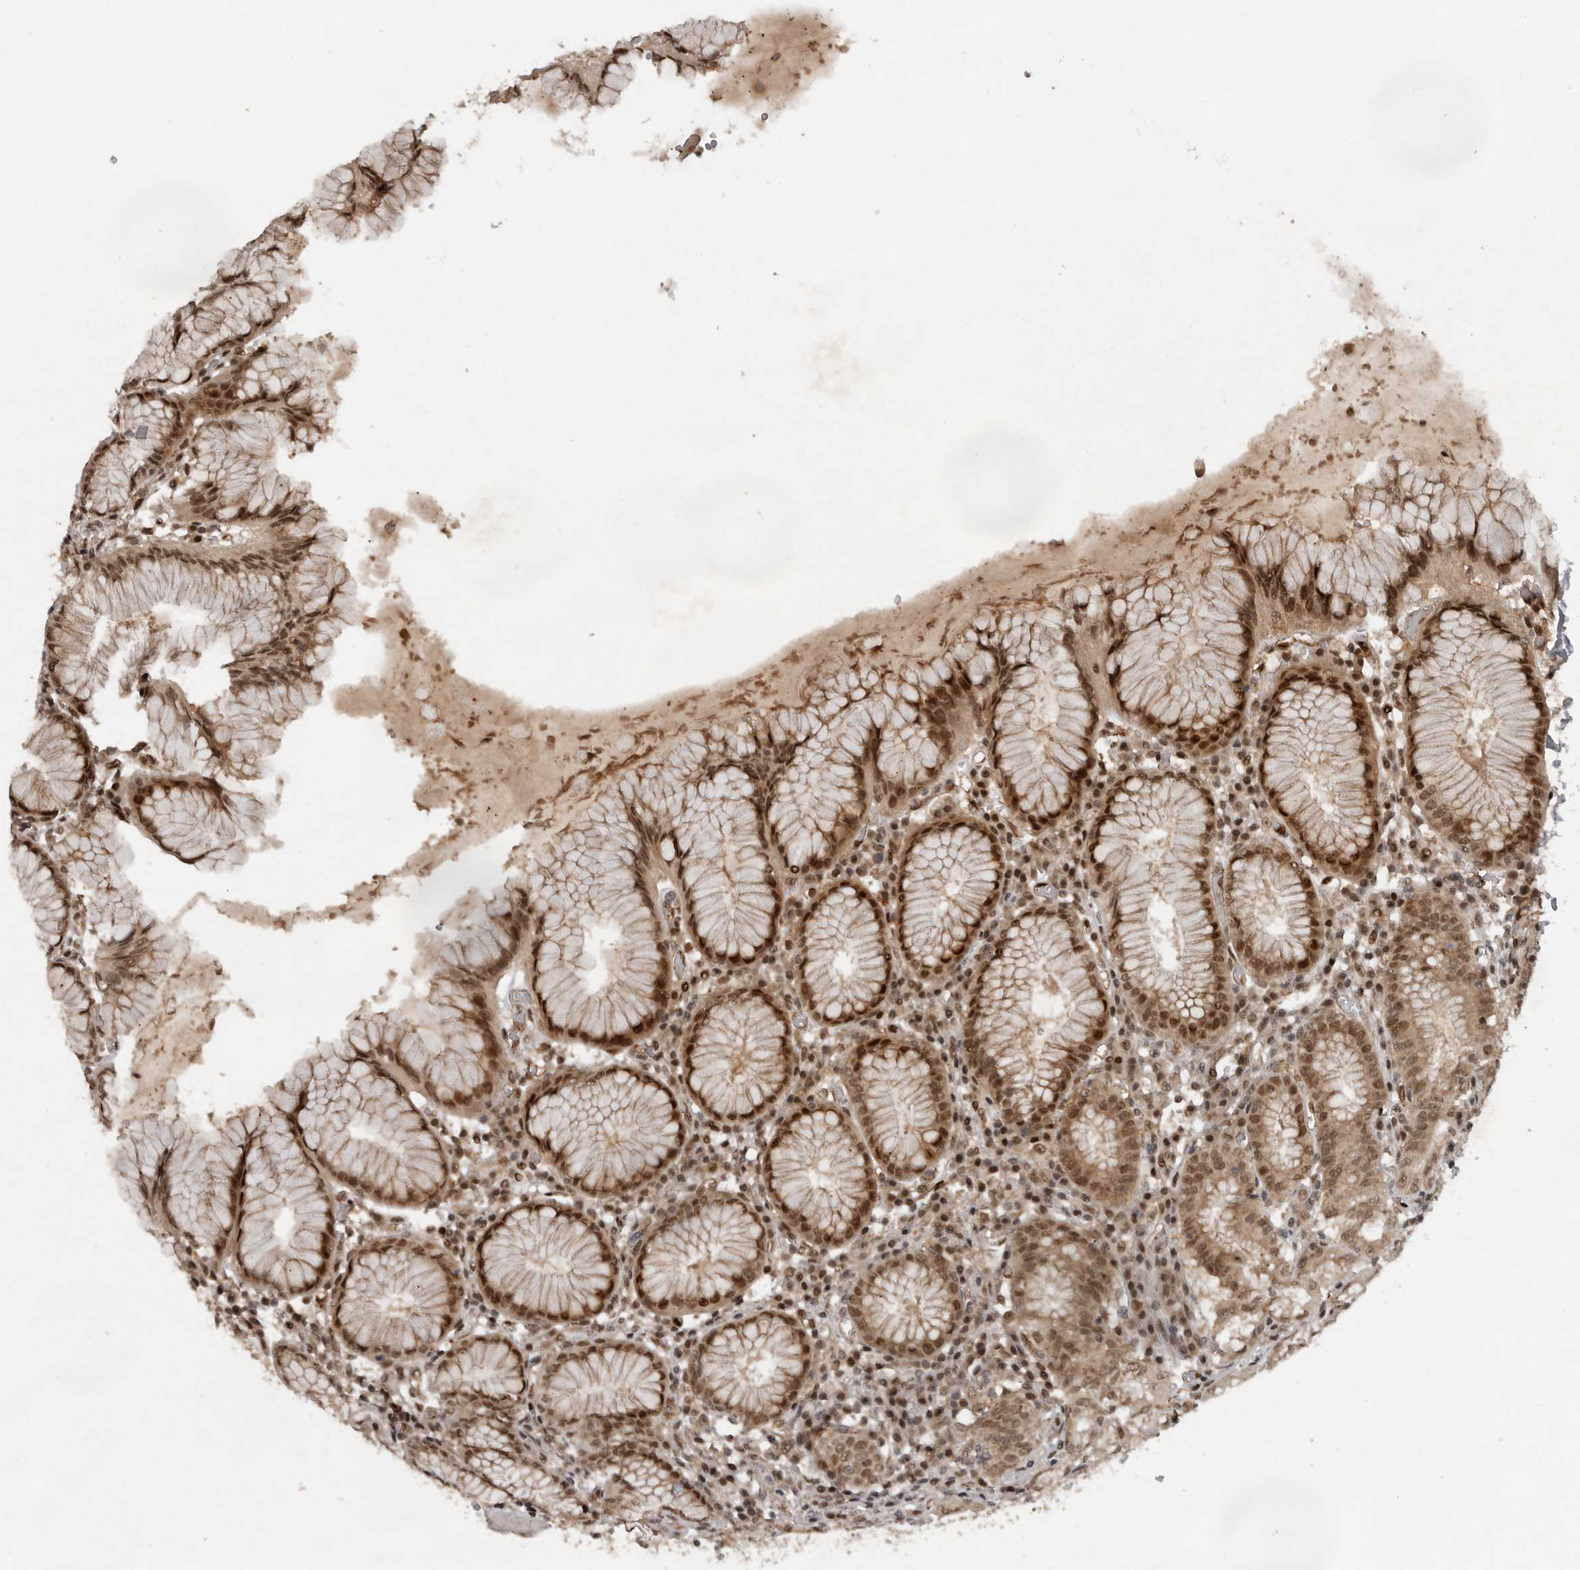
{"staining": {"intensity": "moderate", "quantity": ">75%", "location": "nuclear"}, "tissue": "stomach", "cell_type": "Glandular cells", "image_type": "normal", "snomed": [{"axis": "morphology", "description": "Normal tissue, NOS"}, {"axis": "topography", "description": "Stomach"}, {"axis": "topography", "description": "Stomach, lower"}], "caption": "Human stomach stained for a protein (brown) reveals moderate nuclear positive expression in about >75% of glandular cells.", "gene": "CDC27", "patient": {"sex": "female", "age": 56}}